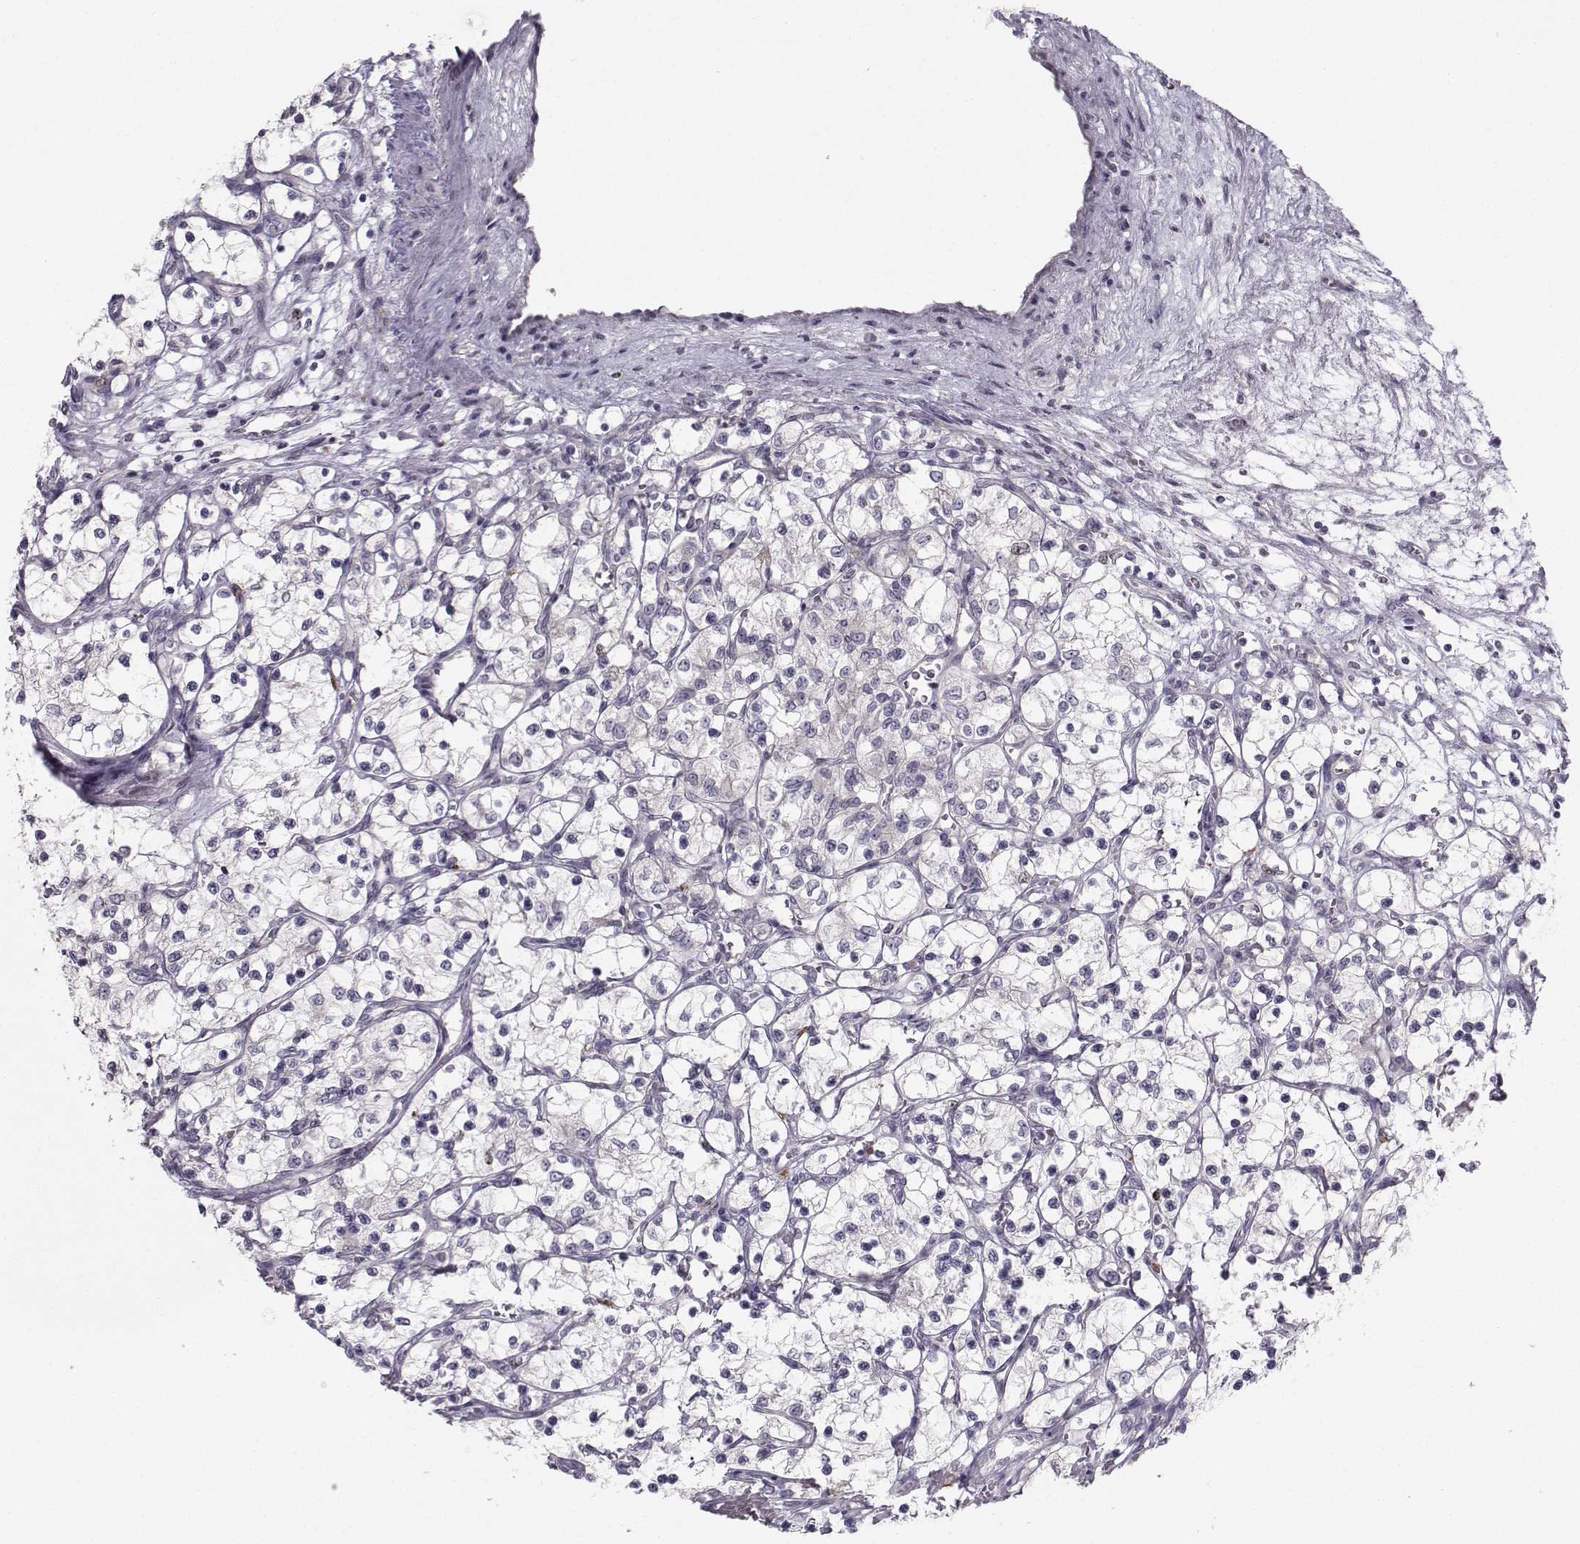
{"staining": {"intensity": "negative", "quantity": "none", "location": "none"}, "tissue": "renal cancer", "cell_type": "Tumor cells", "image_type": "cancer", "snomed": [{"axis": "morphology", "description": "Adenocarcinoma, NOS"}, {"axis": "topography", "description": "Kidney"}], "caption": "IHC of human renal cancer displays no positivity in tumor cells.", "gene": "LRP8", "patient": {"sex": "female", "age": 69}}